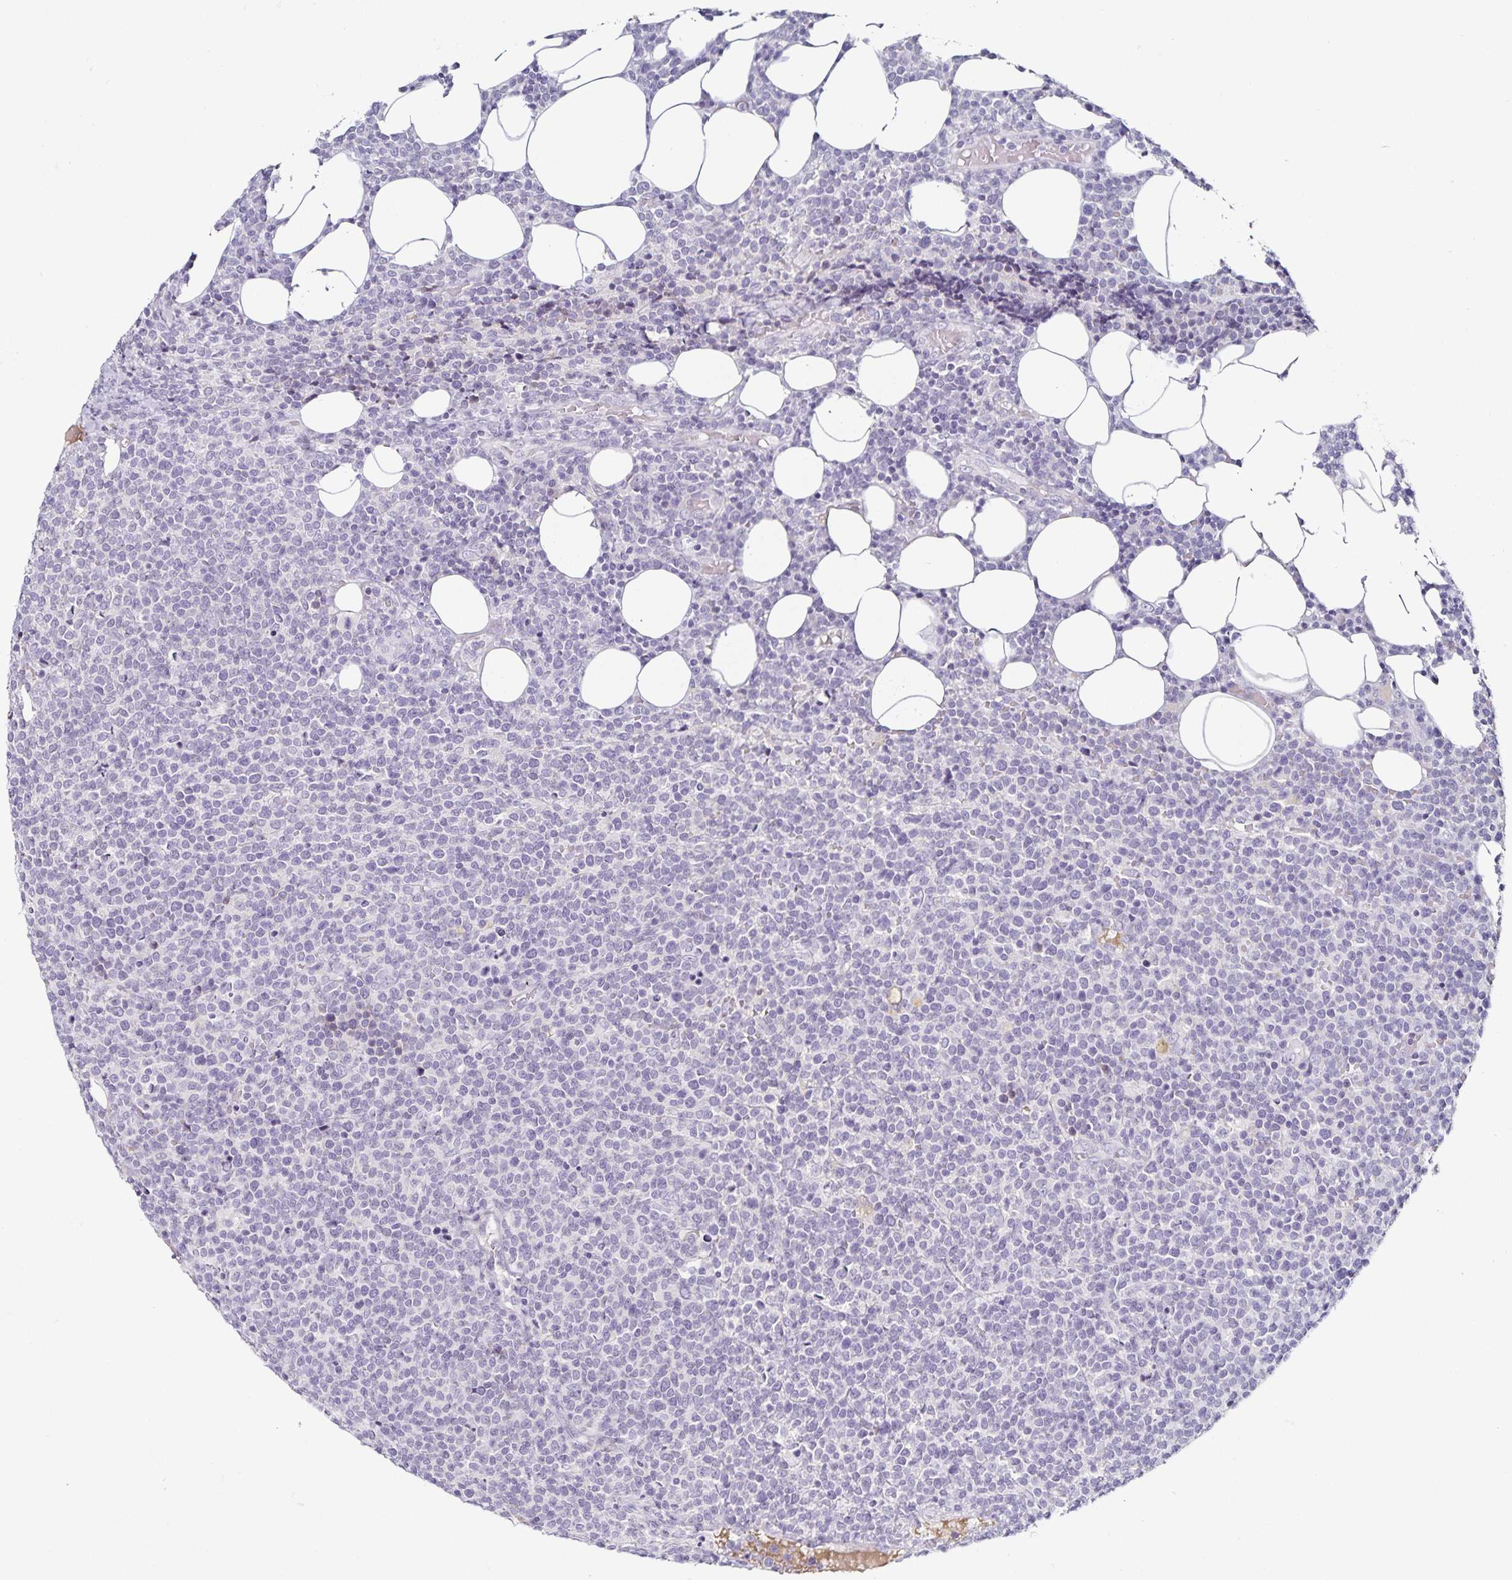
{"staining": {"intensity": "negative", "quantity": "none", "location": "none"}, "tissue": "lymphoma", "cell_type": "Tumor cells", "image_type": "cancer", "snomed": [{"axis": "morphology", "description": "Malignant lymphoma, non-Hodgkin's type, High grade"}, {"axis": "topography", "description": "Lymph node"}], "caption": "Micrograph shows no protein staining in tumor cells of lymphoma tissue.", "gene": "TTR", "patient": {"sex": "male", "age": 61}}